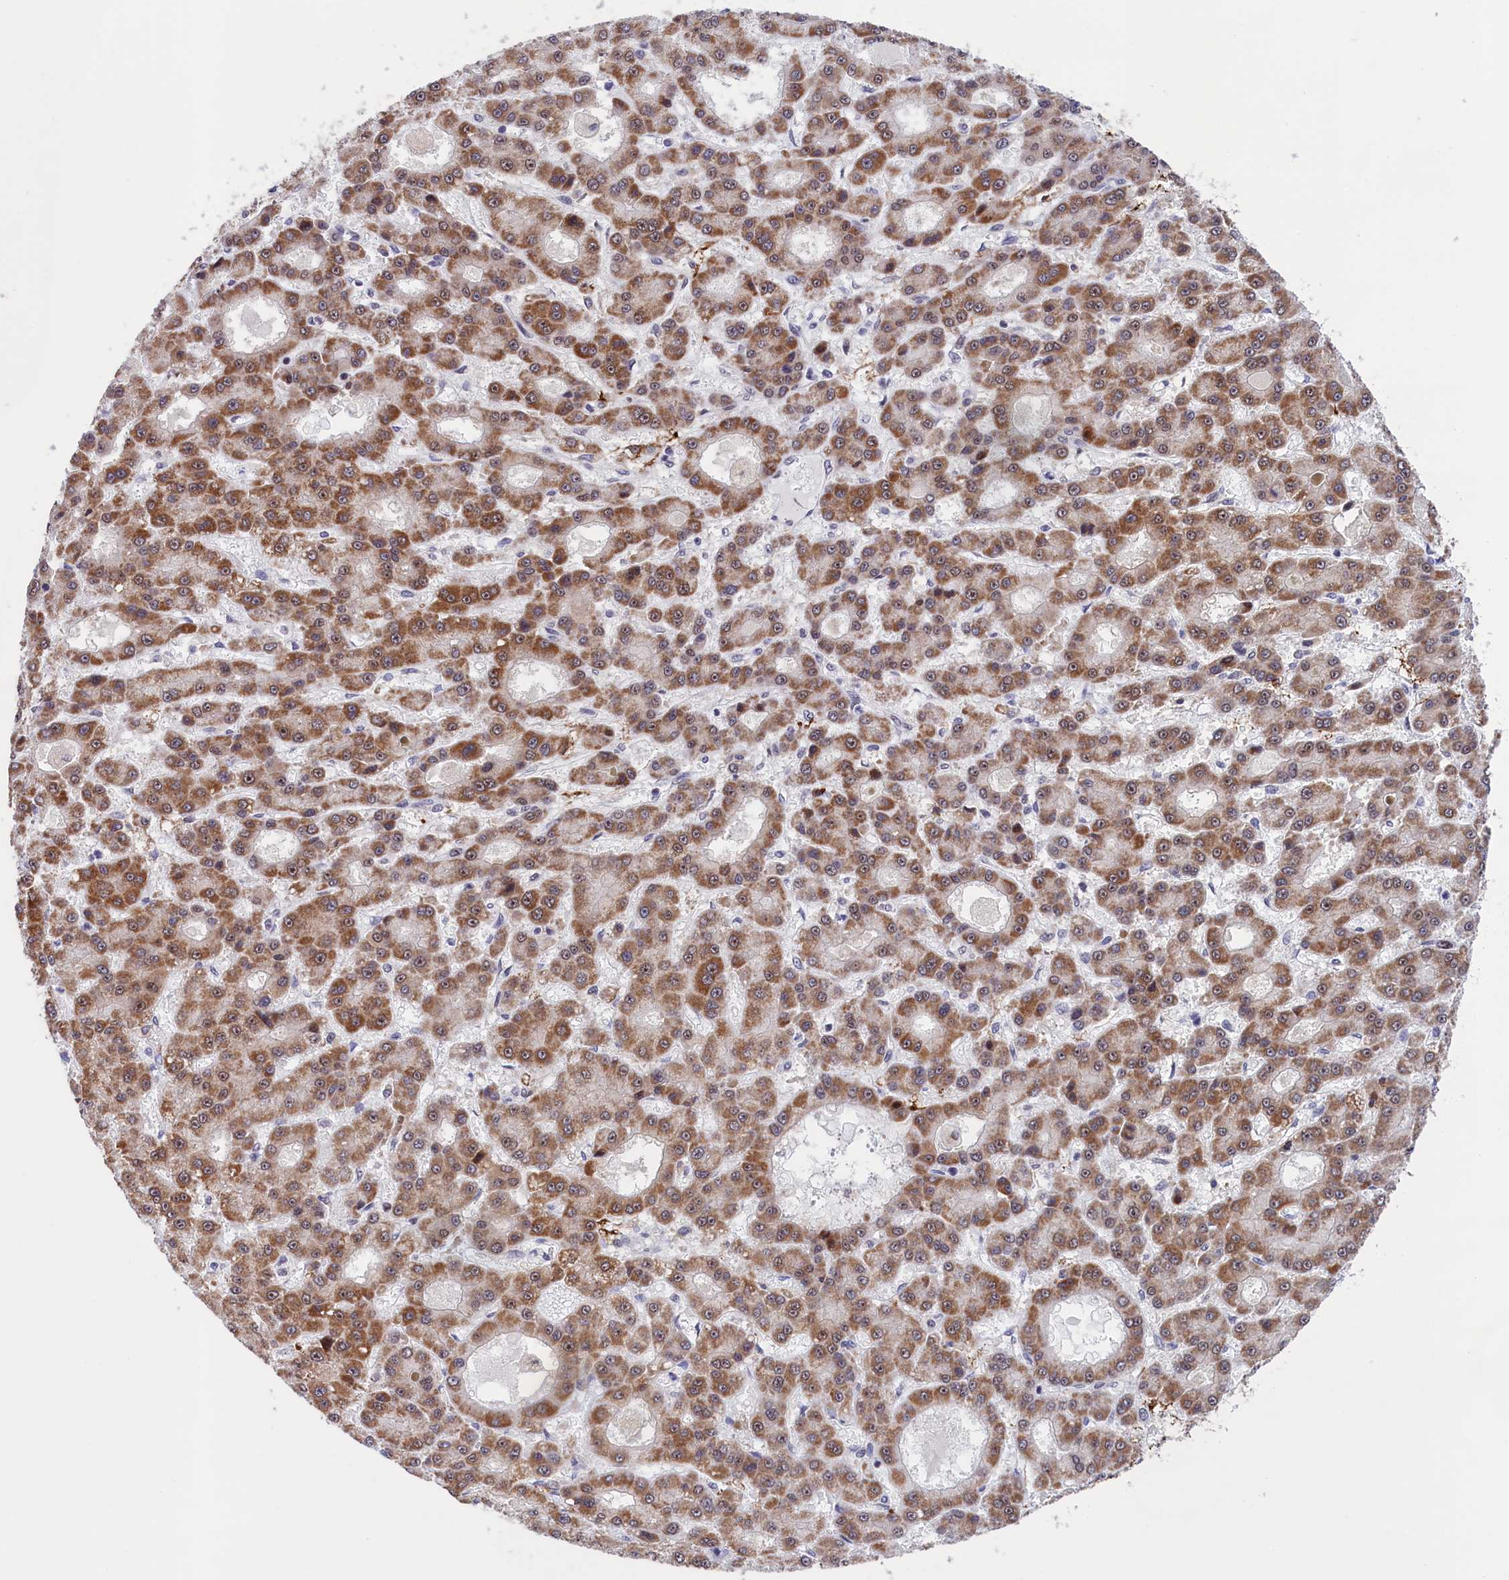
{"staining": {"intensity": "moderate", "quantity": ">75%", "location": "cytoplasmic/membranous"}, "tissue": "liver cancer", "cell_type": "Tumor cells", "image_type": "cancer", "snomed": [{"axis": "morphology", "description": "Carcinoma, Hepatocellular, NOS"}, {"axis": "topography", "description": "Liver"}], "caption": "An image showing moderate cytoplasmic/membranous expression in approximately >75% of tumor cells in hepatocellular carcinoma (liver), as visualized by brown immunohistochemical staining.", "gene": "PPAN", "patient": {"sex": "male", "age": 70}}